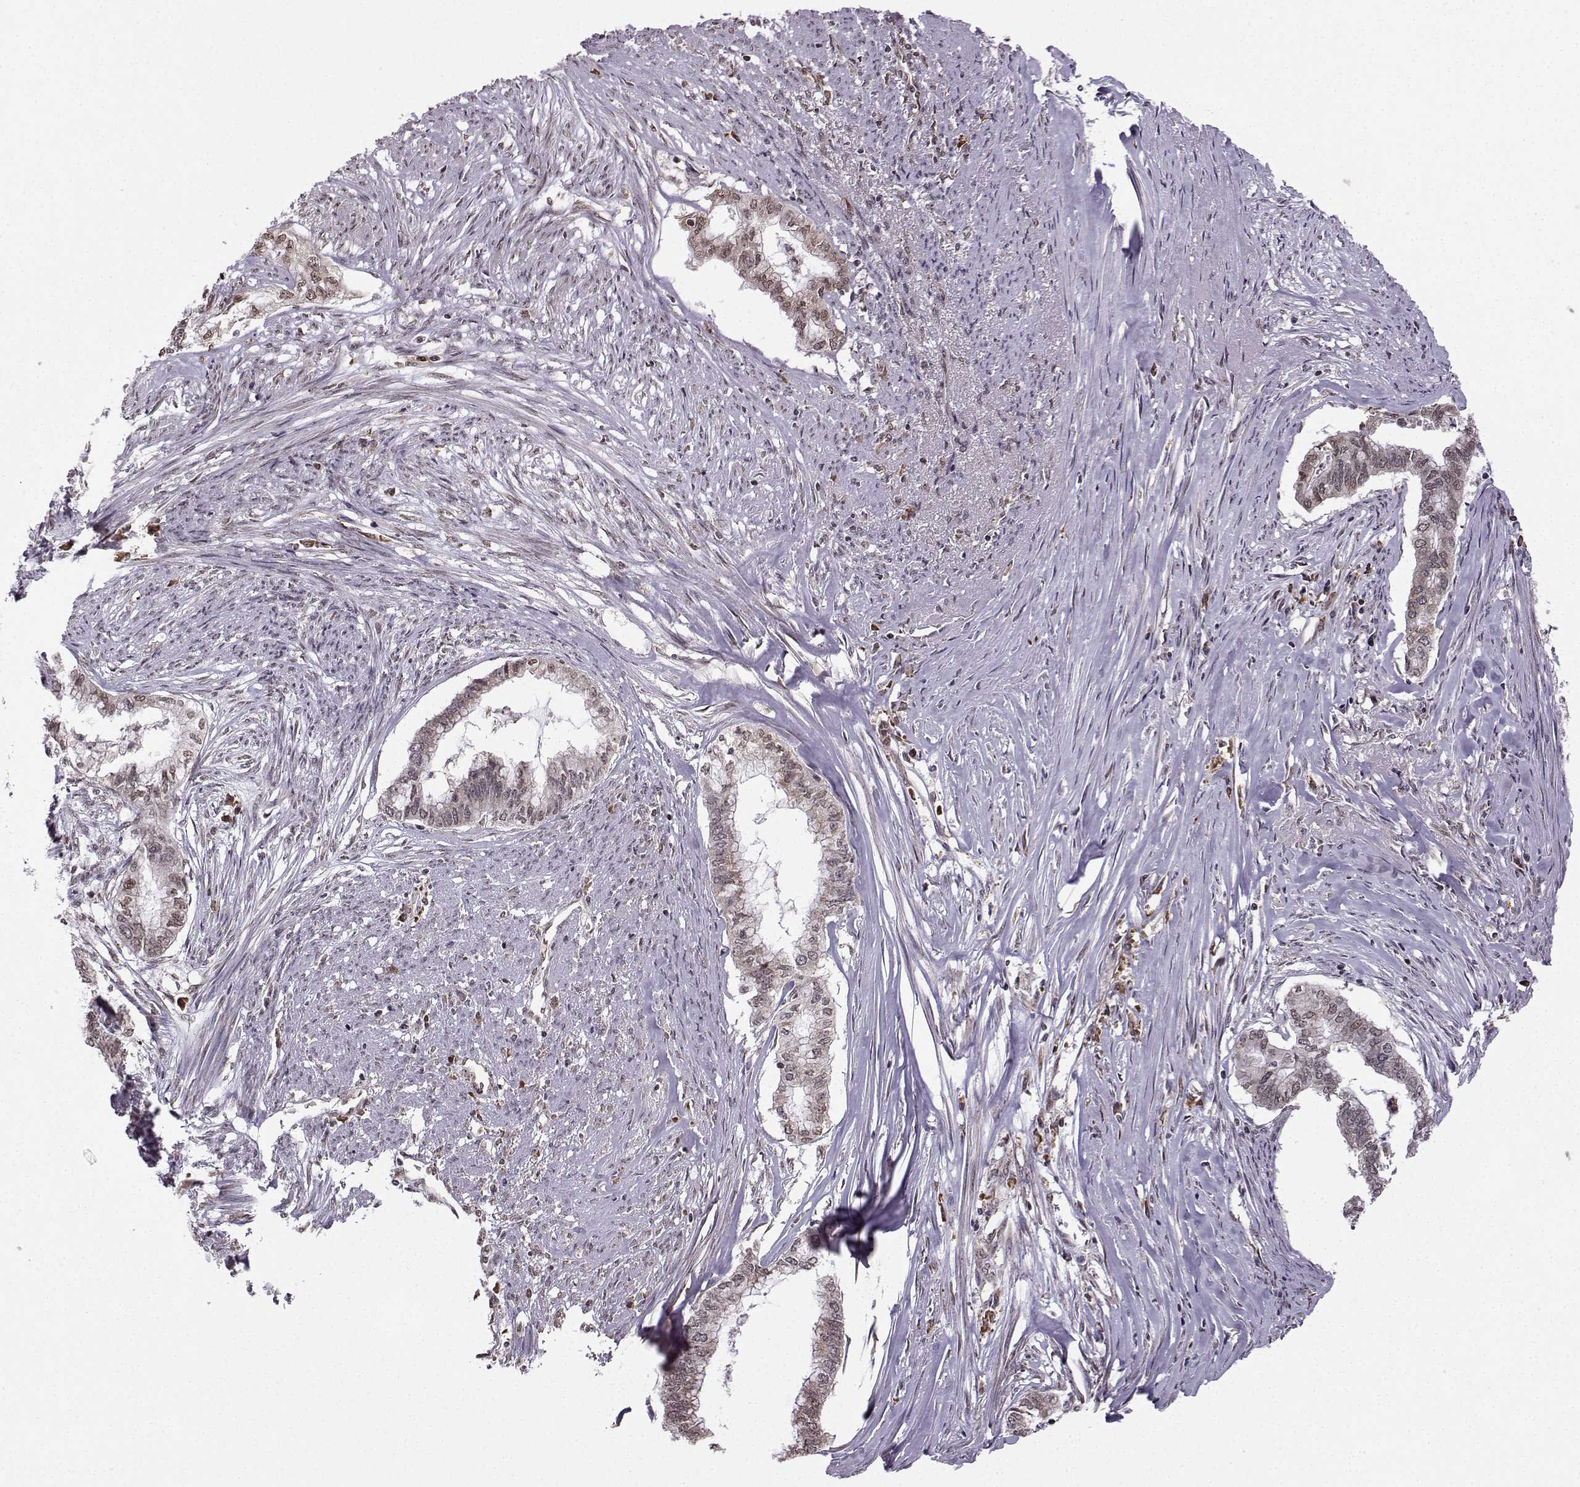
{"staining": {"intensity": "negative", "quantity": "none", "location": "none"}, "tissue": "endometrial cancer", "cell_type": "Tumor cells", "image_type": "cancer", "snomed": [{"axis": "morphology", "description": "Adenocarcinoma, NOS"}, {"axis": "topography", "description": "Endometrium"}], "caption": "Photomicrograph shows no significant protein positivity in tumor cells of endometrial cancer (adenocarcinoma).", "gene": "EZH1", "patient": {"sex": "female", "age": 79}}